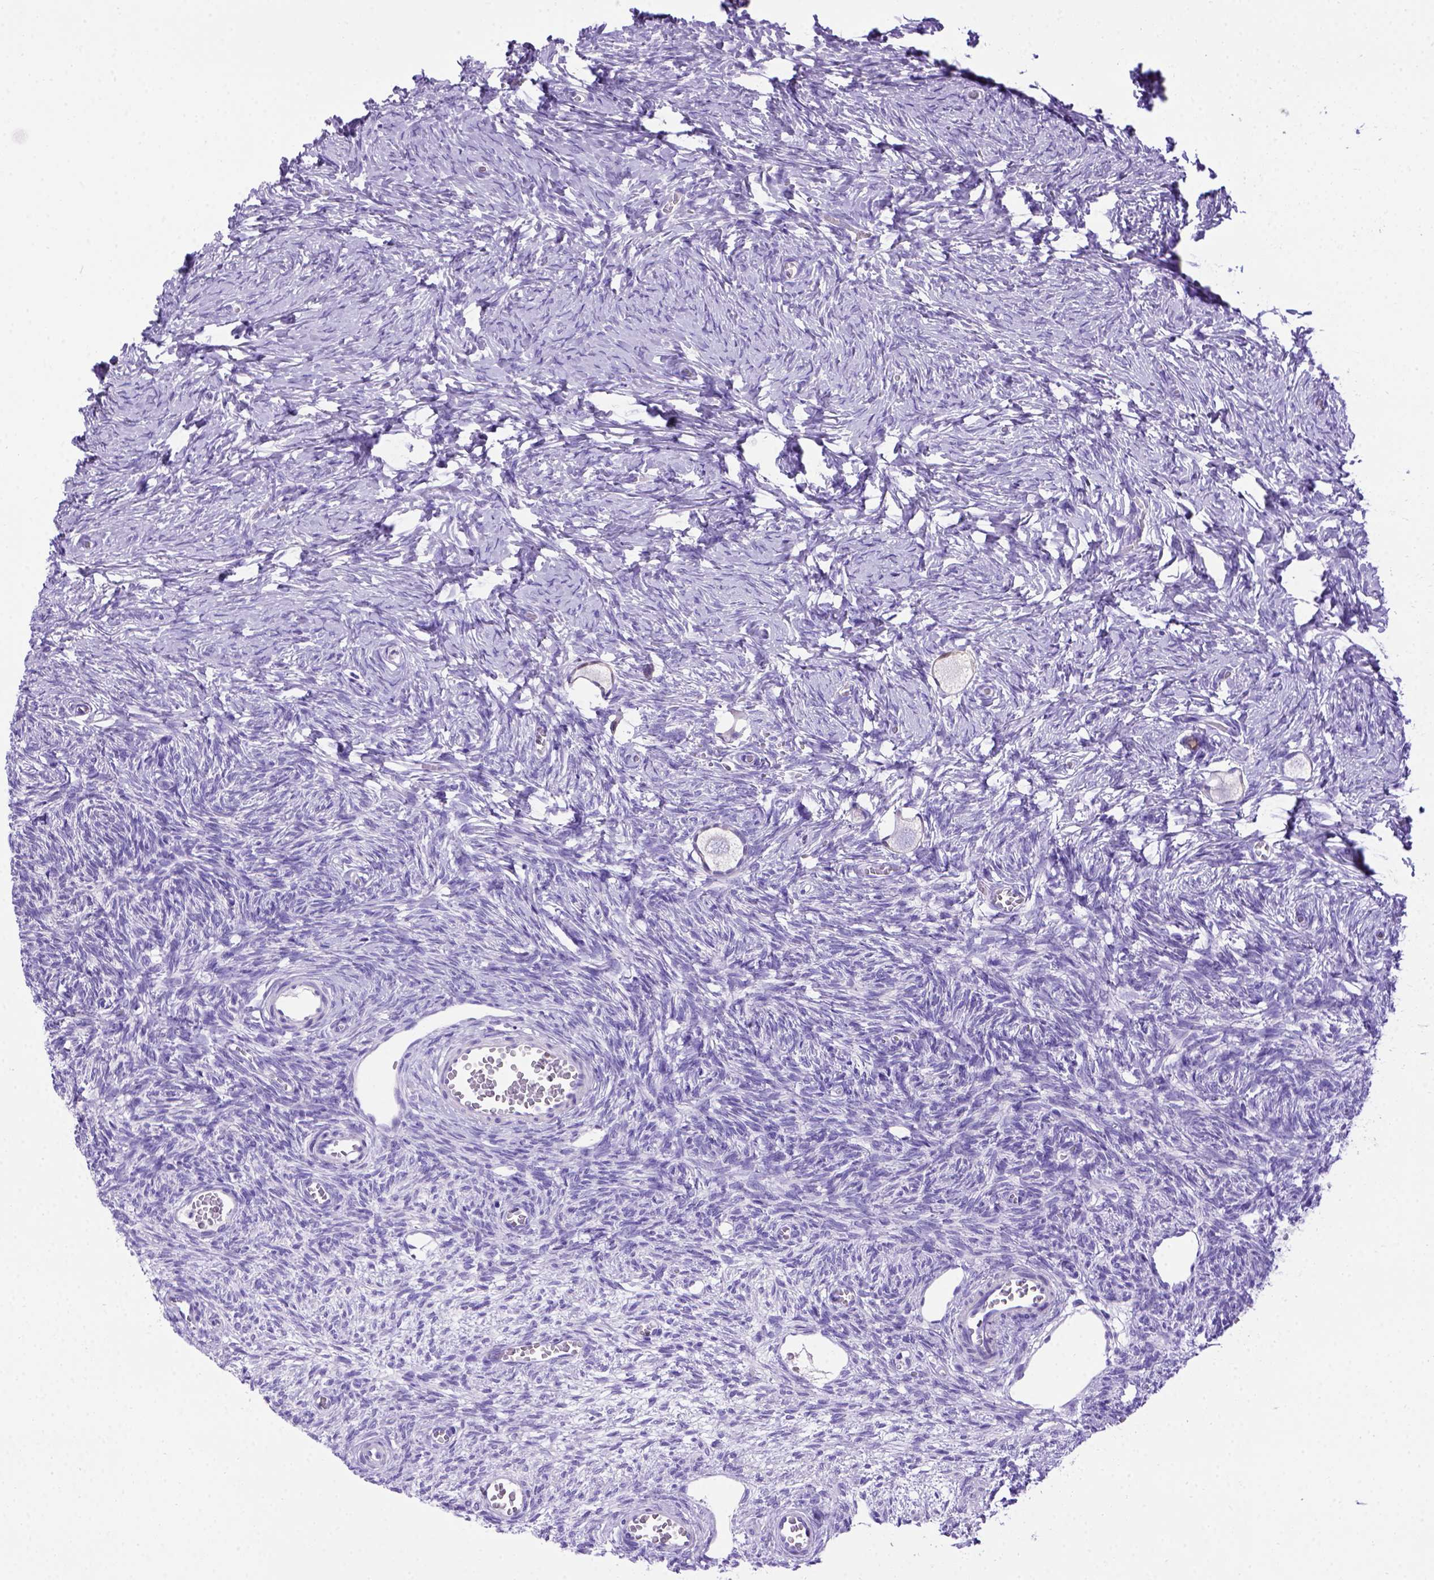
{"staining": {"intensity": "negative", "quantity": "none", "location": "none"}, "tissue": "ovary", "cell_type": "Follicle cells", "image_type": "normal", "snomed": [{"axis": "morphology", "description": "Normal tissue, NOS"}, {"axis": "topography", "description": "Ovary"}], "caption": "Follicle cells are negative for brown protein staining in normal ovary.", "gene": "PTGES", "patient": {"sex": "female", "age": 27}}